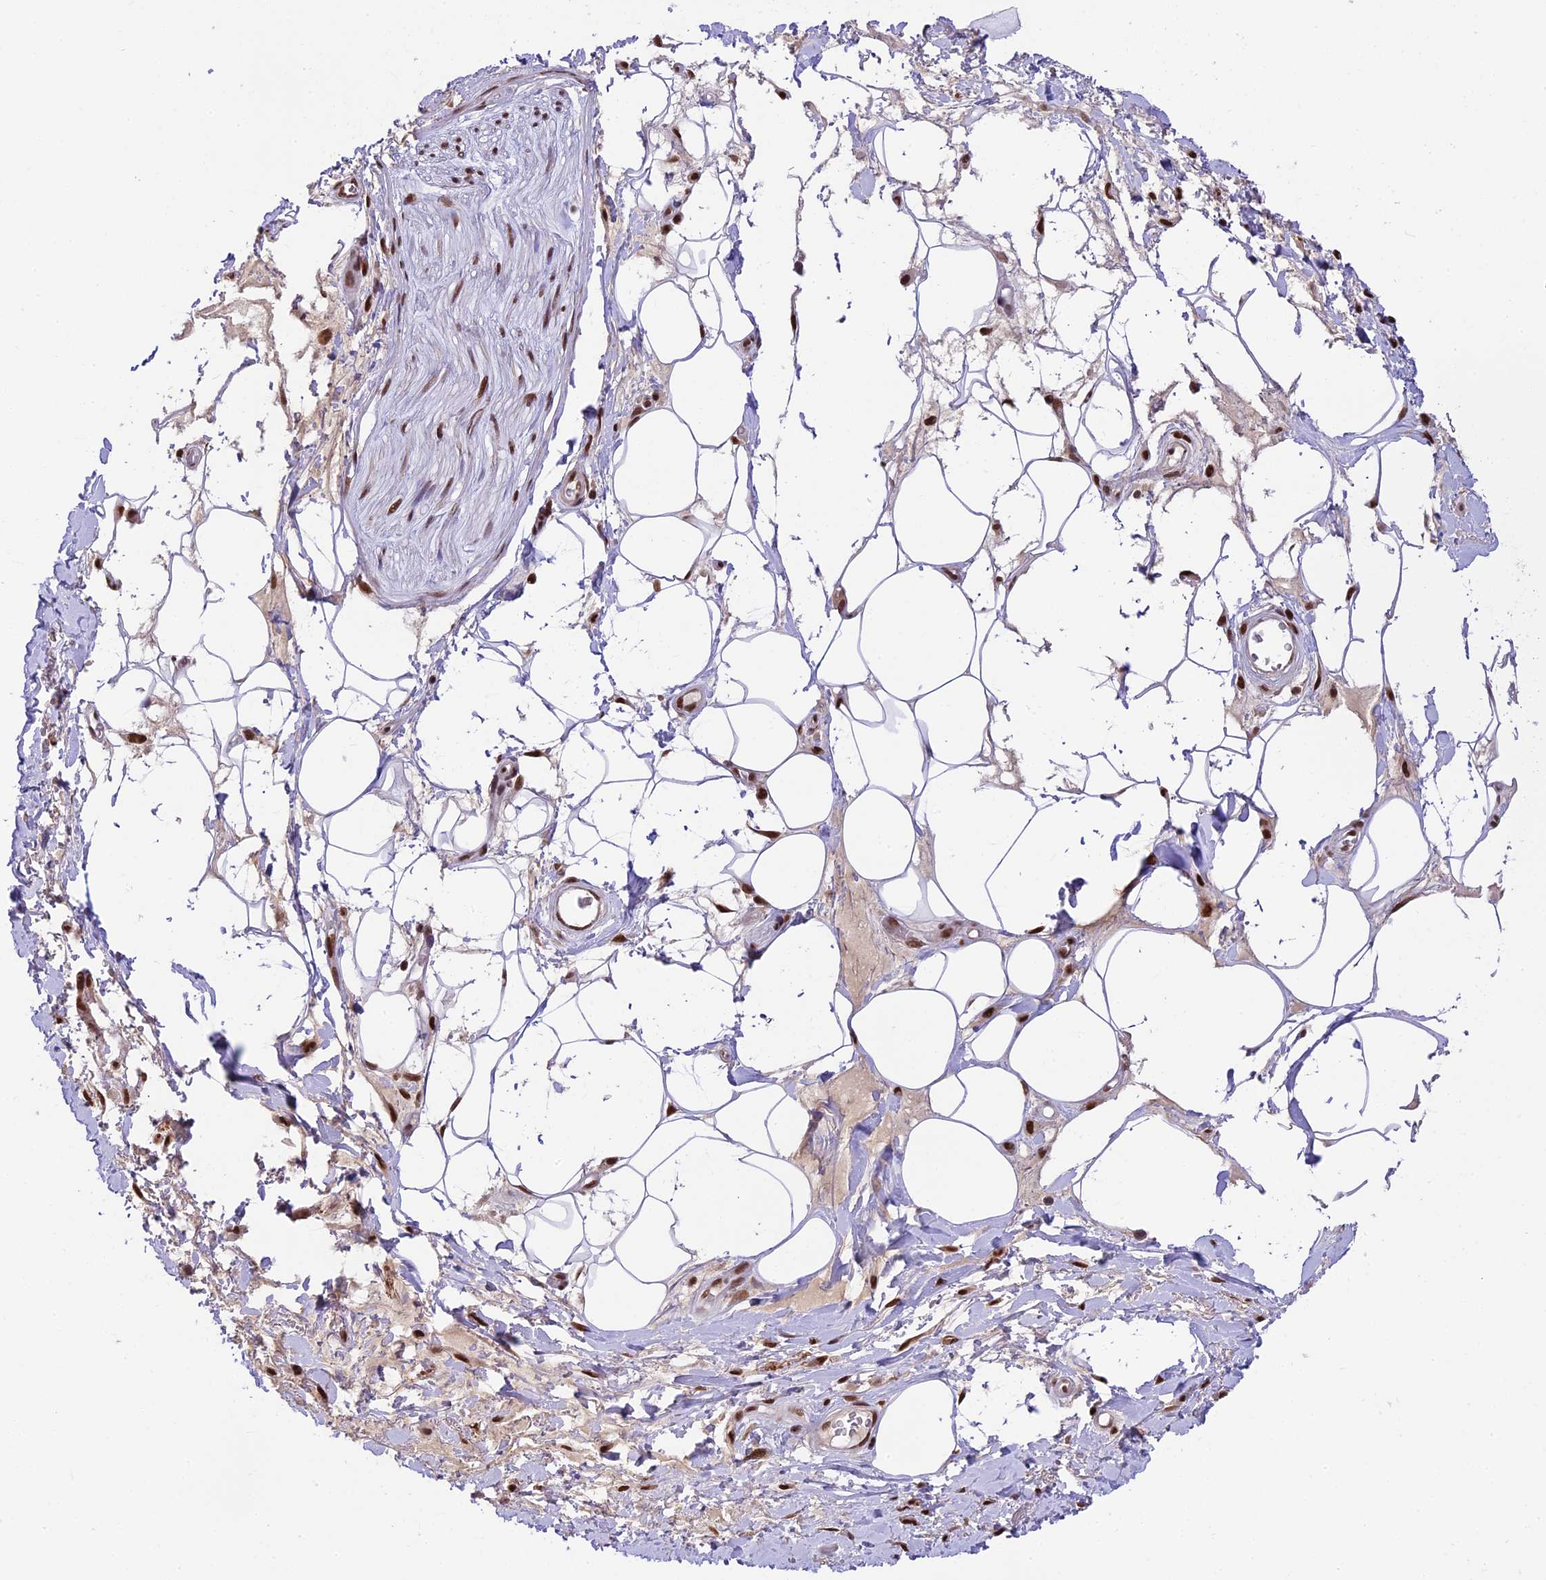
{"staining": {"intensity": "moderate", "quantity": ">75%", "location": "nuclear"}, "tissue": "adipose tissue", "cell_type": "Adipocytes", "image_type": "normal", "snomed": [{"axis": "morphology", "description": "Normal tissue, NOS"}, {"axis": "morphology", "description": "Adenocarcinoma, NOS"}, {"axis": "topography", "description": "Rectum"}, {"axis": "topography", "description": "Vagina"}, {"axis": "topography", "description": "Peripheral nerve tissue"}], "caption": "Immunohistochemical staining of benign human adipose tissue reveals medium levels of moderate nuclear staining in about >75% of adipocytes. (DAB = brown stain, brightfield microscopy at high magnification).", "gene": "RAMACL", "patient": {"sex": "female", "age": 71}}